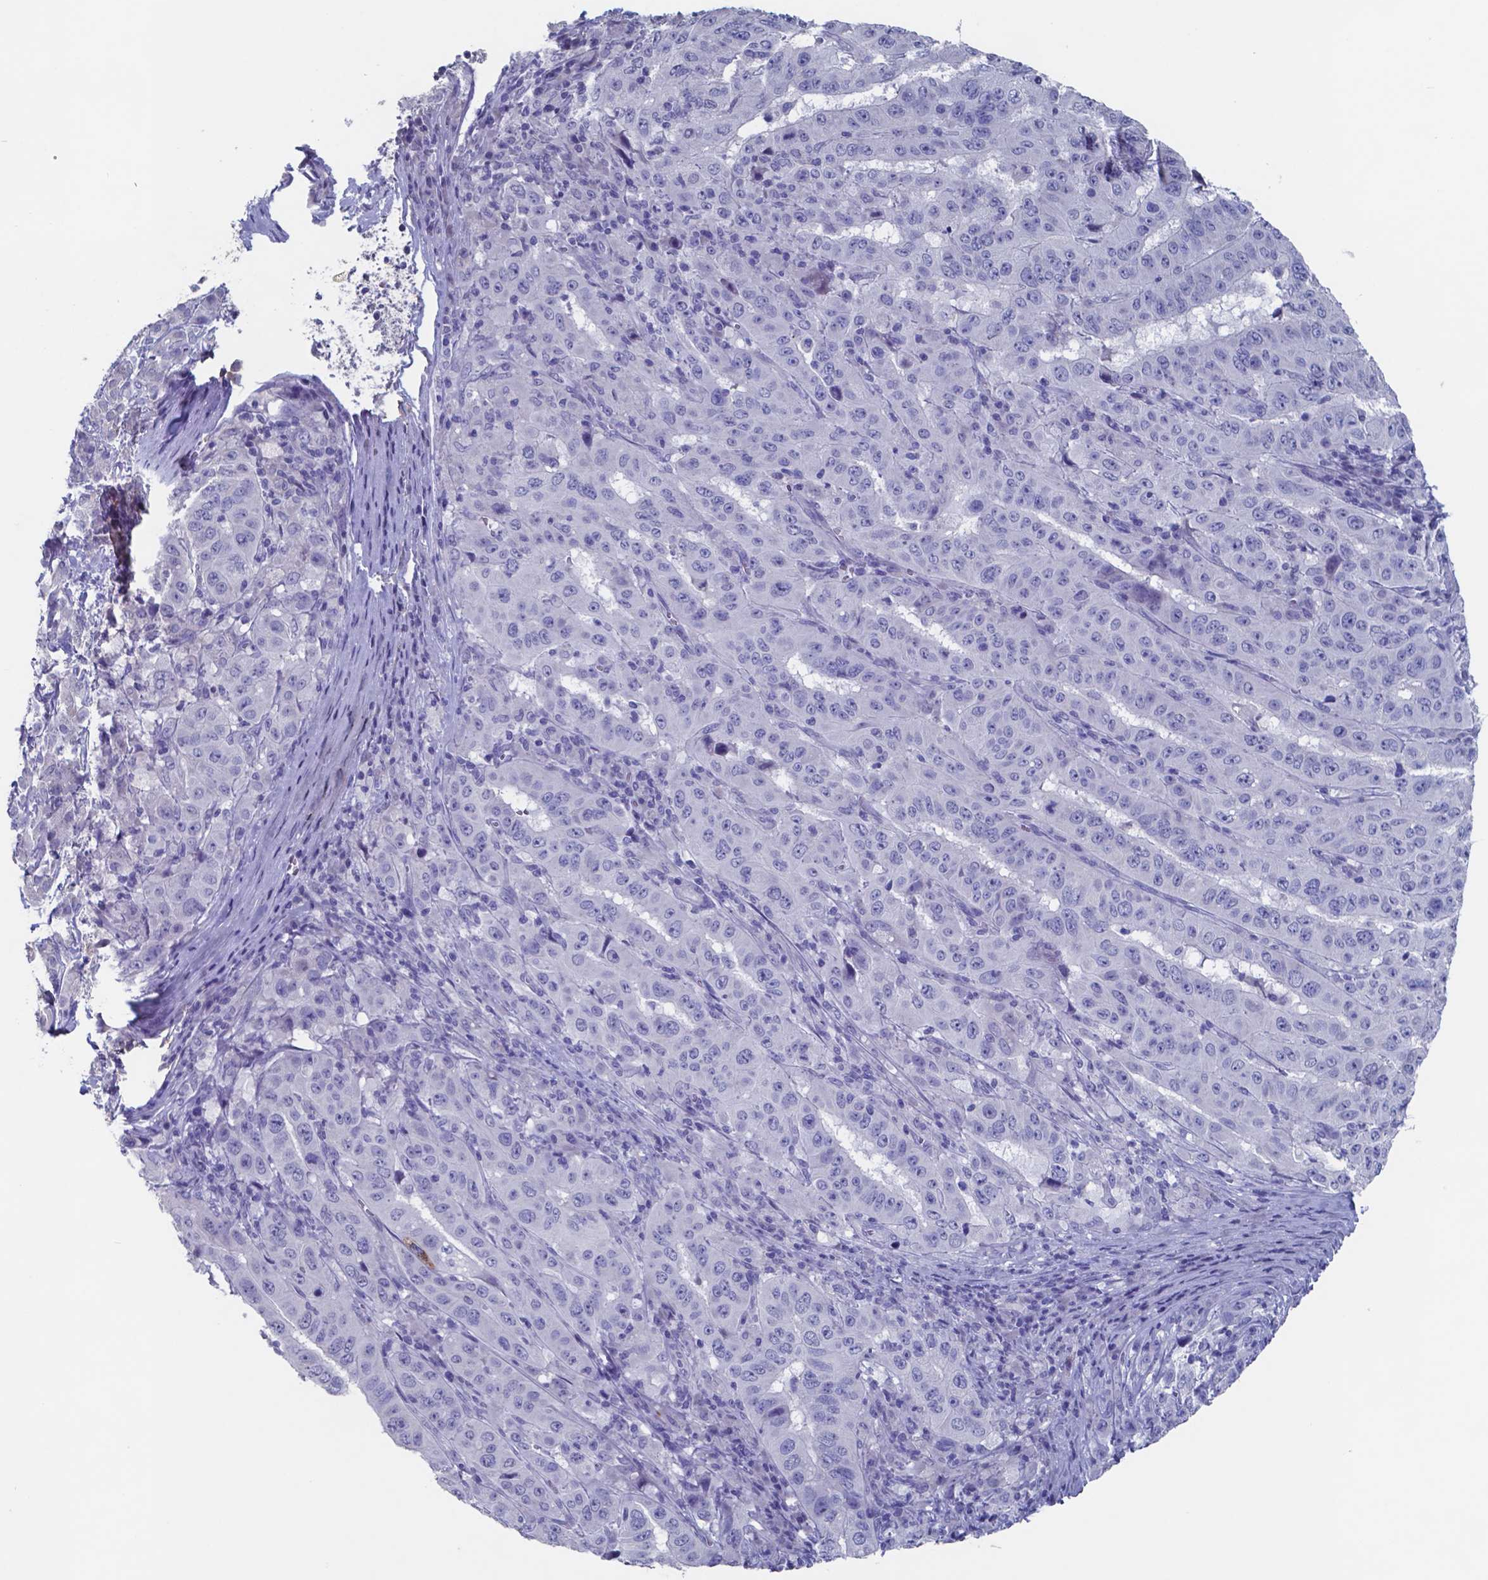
{"staining": {"intensity": "negative", "quantity": "none", "location": "none"}, "tissue": "pancreatic cancer", "cell_type": "Tumor cells", "image_type": "cancer", "snomed": [{"axis": "morphology", "description": "Adenocarcinoma, NOS"}, {"axis": "topography", "description": "Pancreas"}], "caption": "There is no significant positivity in tumor cells of pancreatic adenocarcinoma. (DAB (3,3'-diaminobenzidine) immunohistochemistry visualized using brightfield microscopy, high magnification).", "gene": "TTR", "patient": {"sex": "male", "age": 63}}